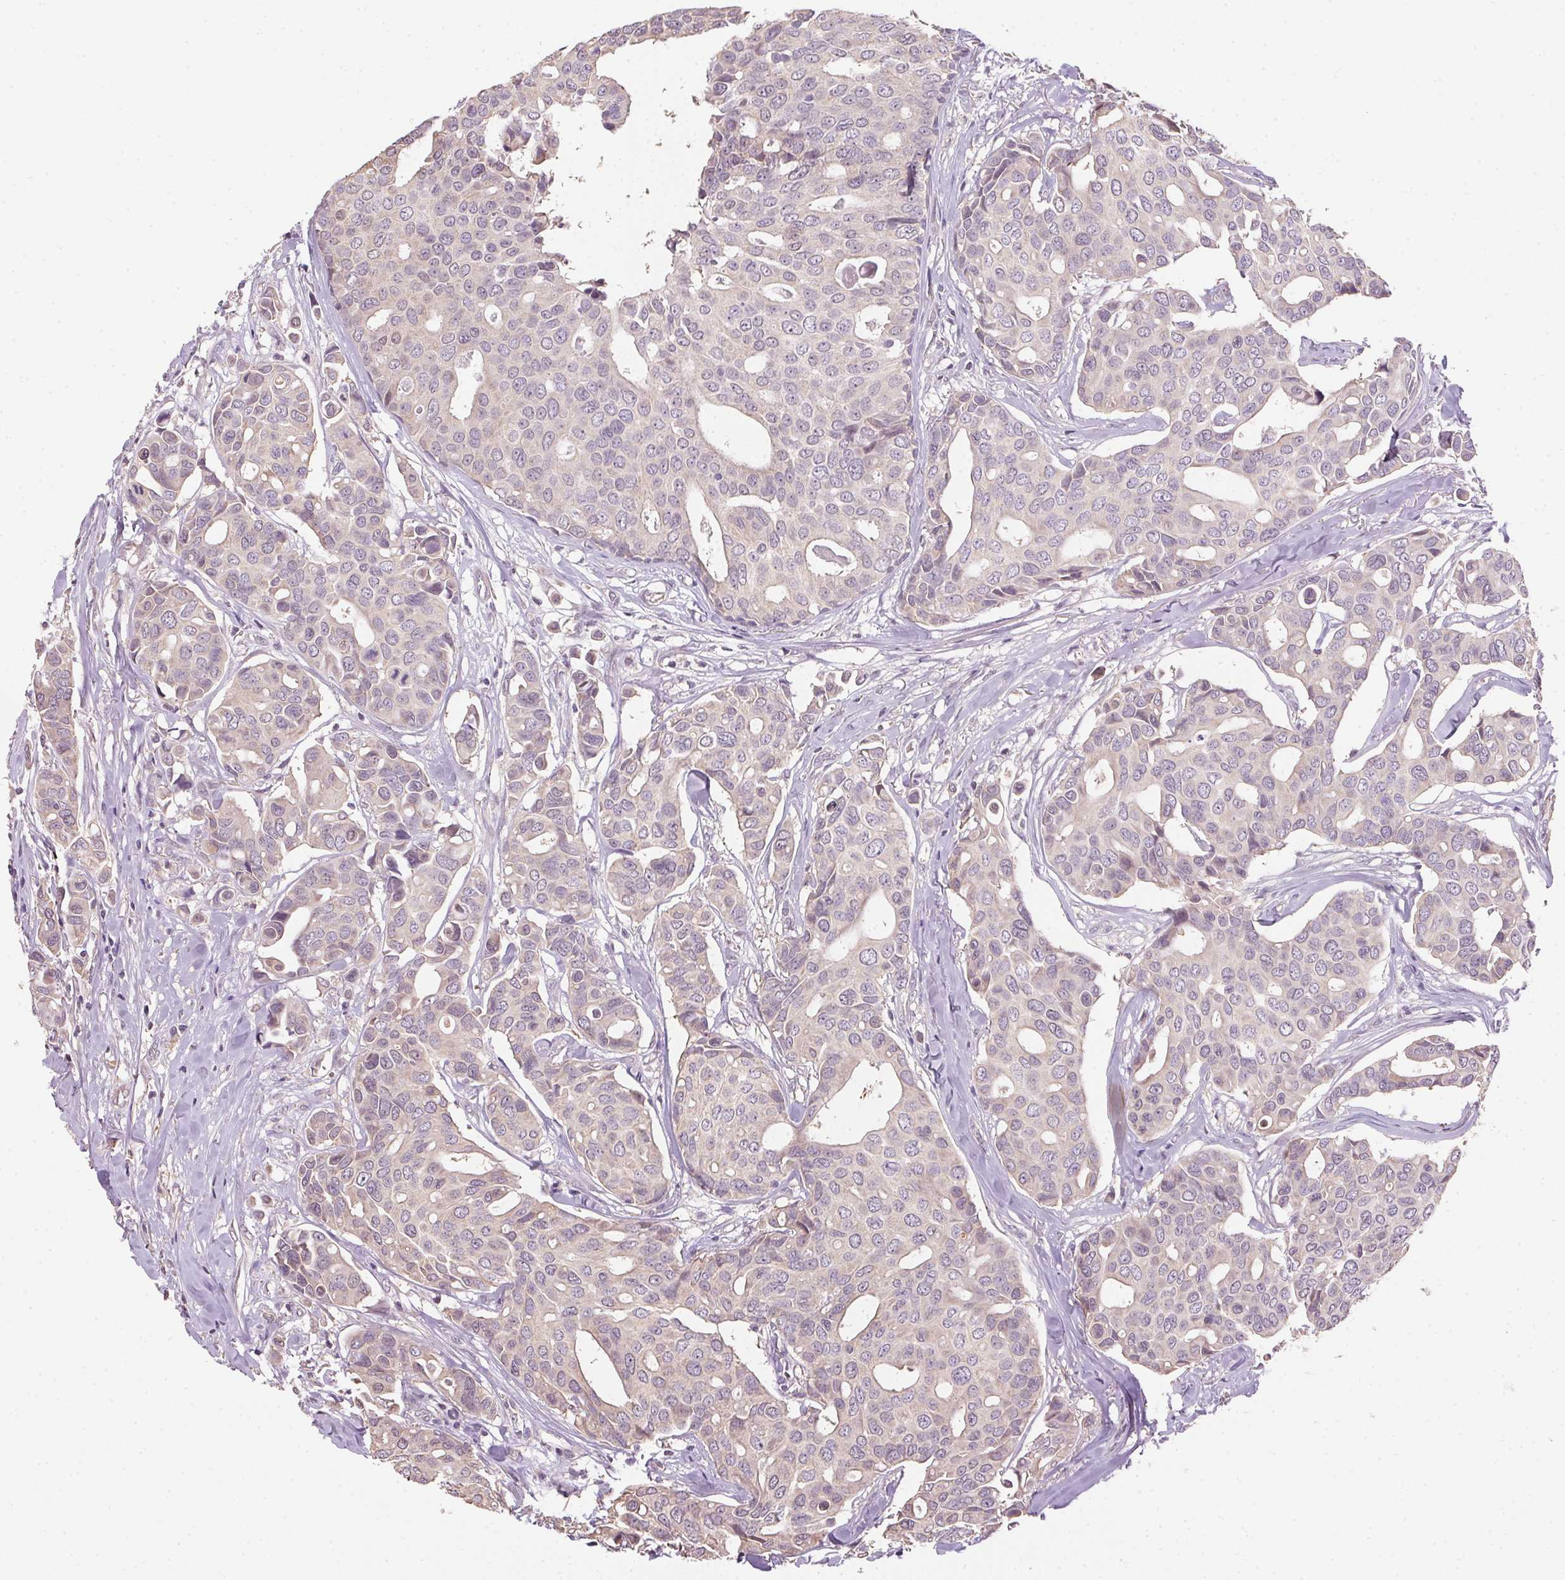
{"staining": {"intensity": "weak", "quantity": "<25%", "location": "cytoplasmic/membranous"}, "tissue": "breast cancer", "cell_type": "Tumor cells", "image_type": "cancer", "snomed": [{"axis": "morphology", "description": "Duct carcinoma"}, {"axis": "topography", "description": "Breast"}], "caption": "IHC of human invasive ductal carcinoma (breast) shows no positivity in tumor cells. (Immunohistochemistry (ihc), brightfield microscopy, high magnification).", "gene": "ALDH8A1", "patient": {"sex": "female", "age": 54}}